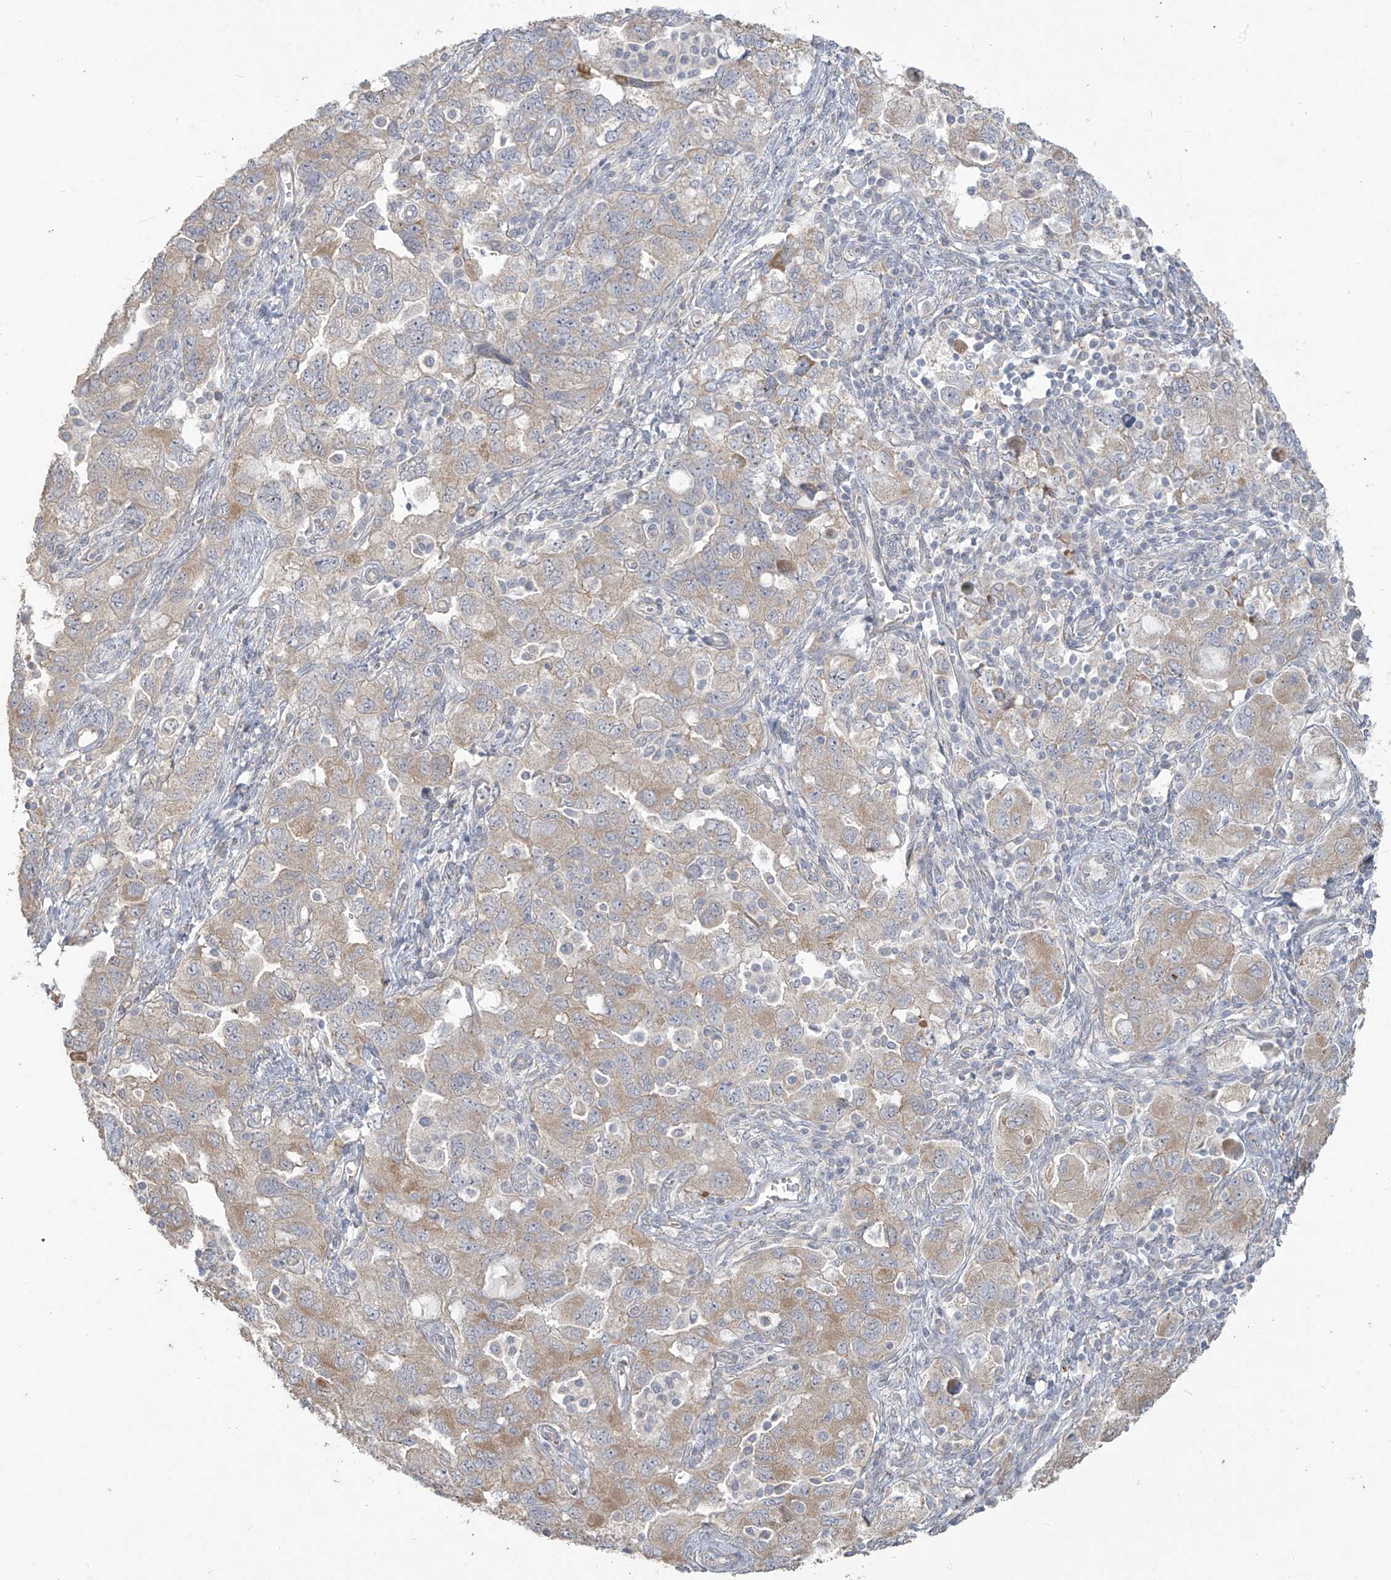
{"staining": {"intensity": "weak", "quantity": "<25%", "location": "cytoplasmic/membranous"}, "tissue": "ovarian cancer", "cell_type": "Tumor cells", "image_type": "cancer", "snomed": [{"axis": "morphology", "description": "Carcinoma, NOS"}, {"axis": "morphology", "description": "Cystadenocarcinoma, serous, NOS"}, {"axis": "topography", "description": "Ovary"}], "caption": "Histopathology image shows no significant protein expression in tumor cells of ovarian serous cystadenocarcinoma. The staining was performed using DAB (3,3'-diaminobenzidine) to visualize the protein expression in brown, while the nuclei were stained in blue with hematoxylin (Magnification: 20x).", "gene": "MAGIX", "patient": {"sex": "female", "age": 69}}